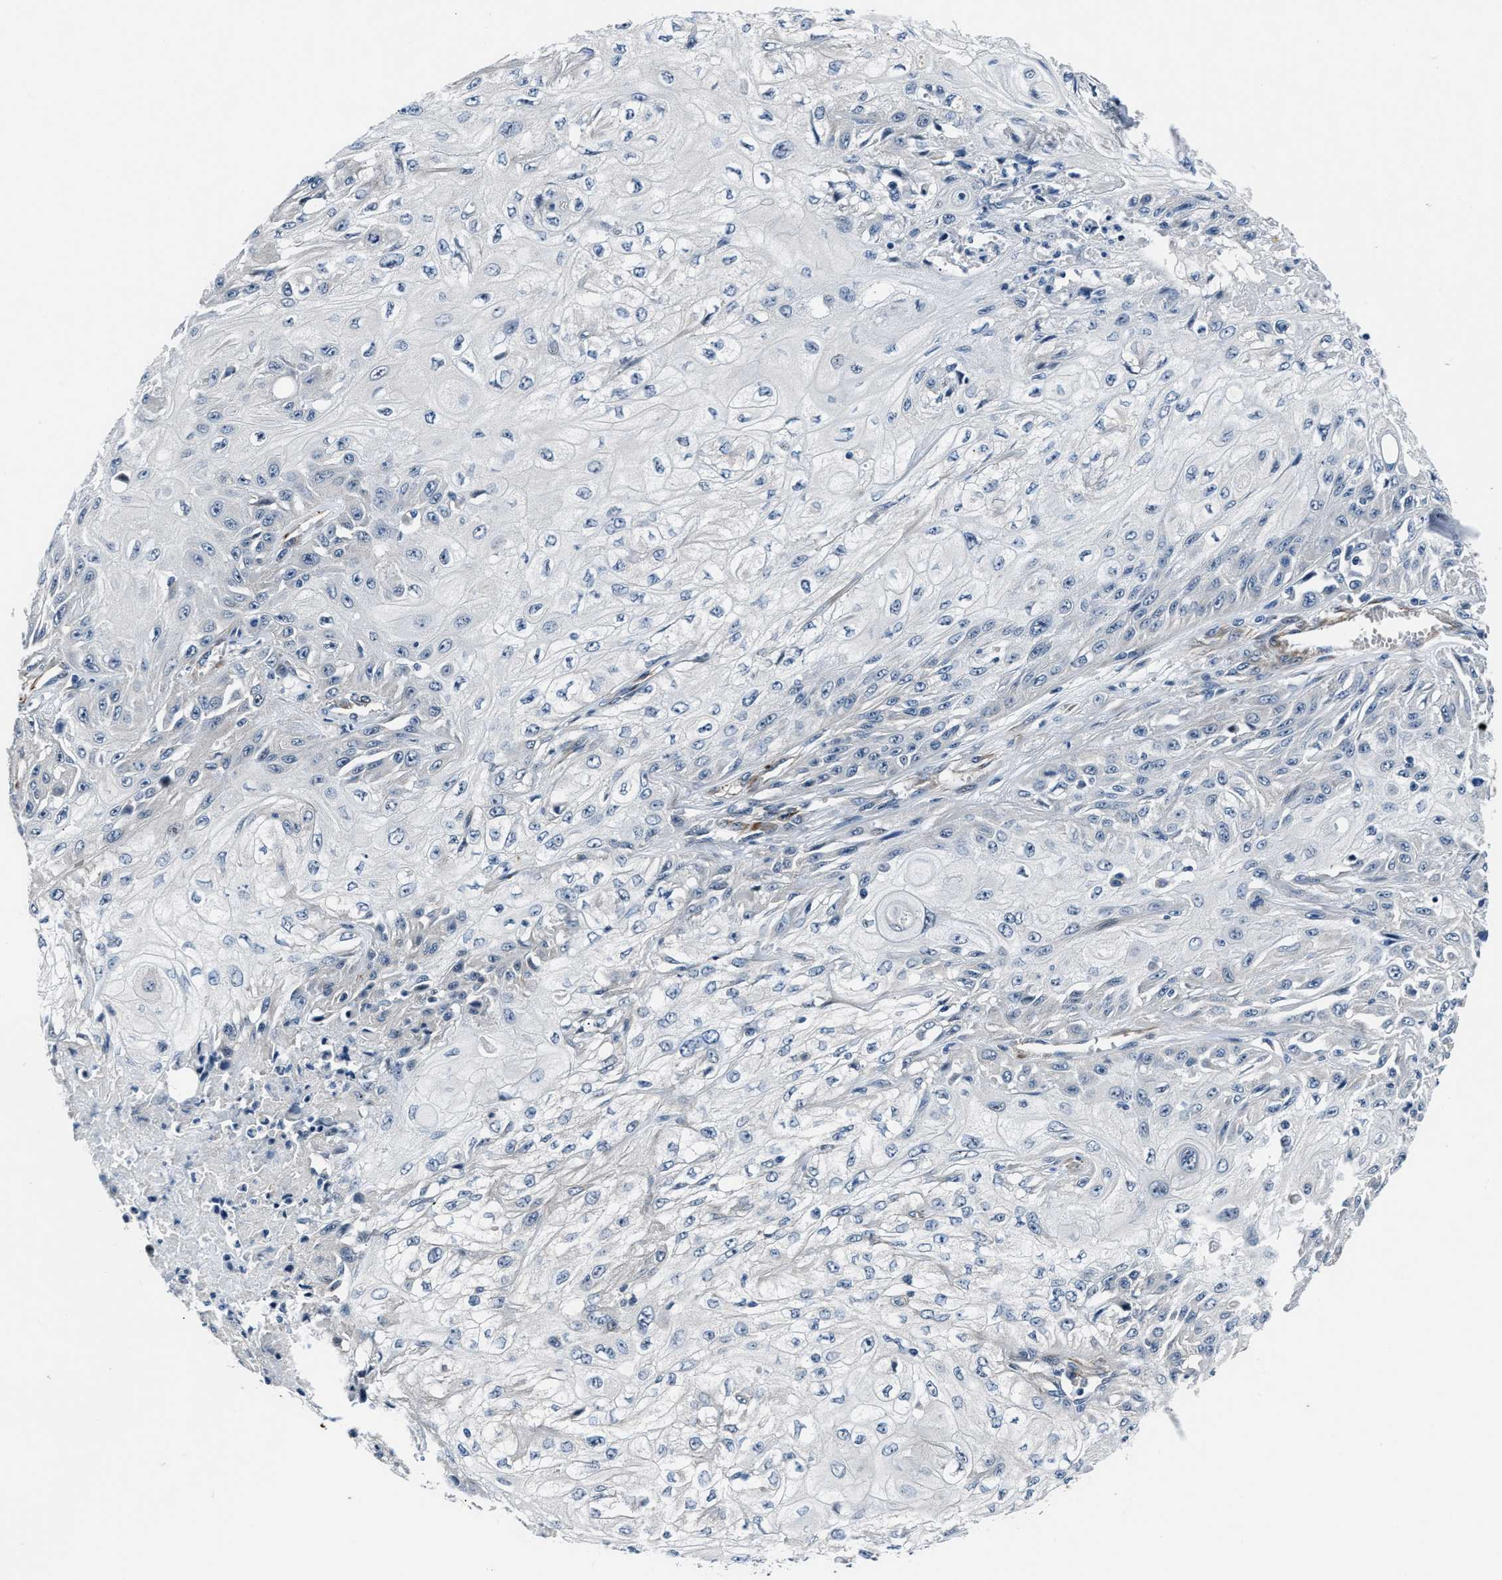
{"staining": {"intensity": "negative", "quantity": "none", "location": "none"}, "tissue": "skin cancer", "cell_type": "Tumor cells", "image_type": "cancer", "snomed": [{"axis": "morphology", "description": "Squamous cell carcinoma, NOS"}, {"axis": "morphology", "description": "Squamous cell carcinoma, metastatic, NOS"}, {"axis": "topography", "description": "Skin"}, {"axis": "topography", "description": "Lymph node"}], "caption": "This is an immunohistochemistry (IHC) micrograph of skin cancer (metastatic squamous cell carcinoma). There is no positivity in tumor cells.", "gene": "MPDZ", "patient": {"sex": "male", "age": 75}}